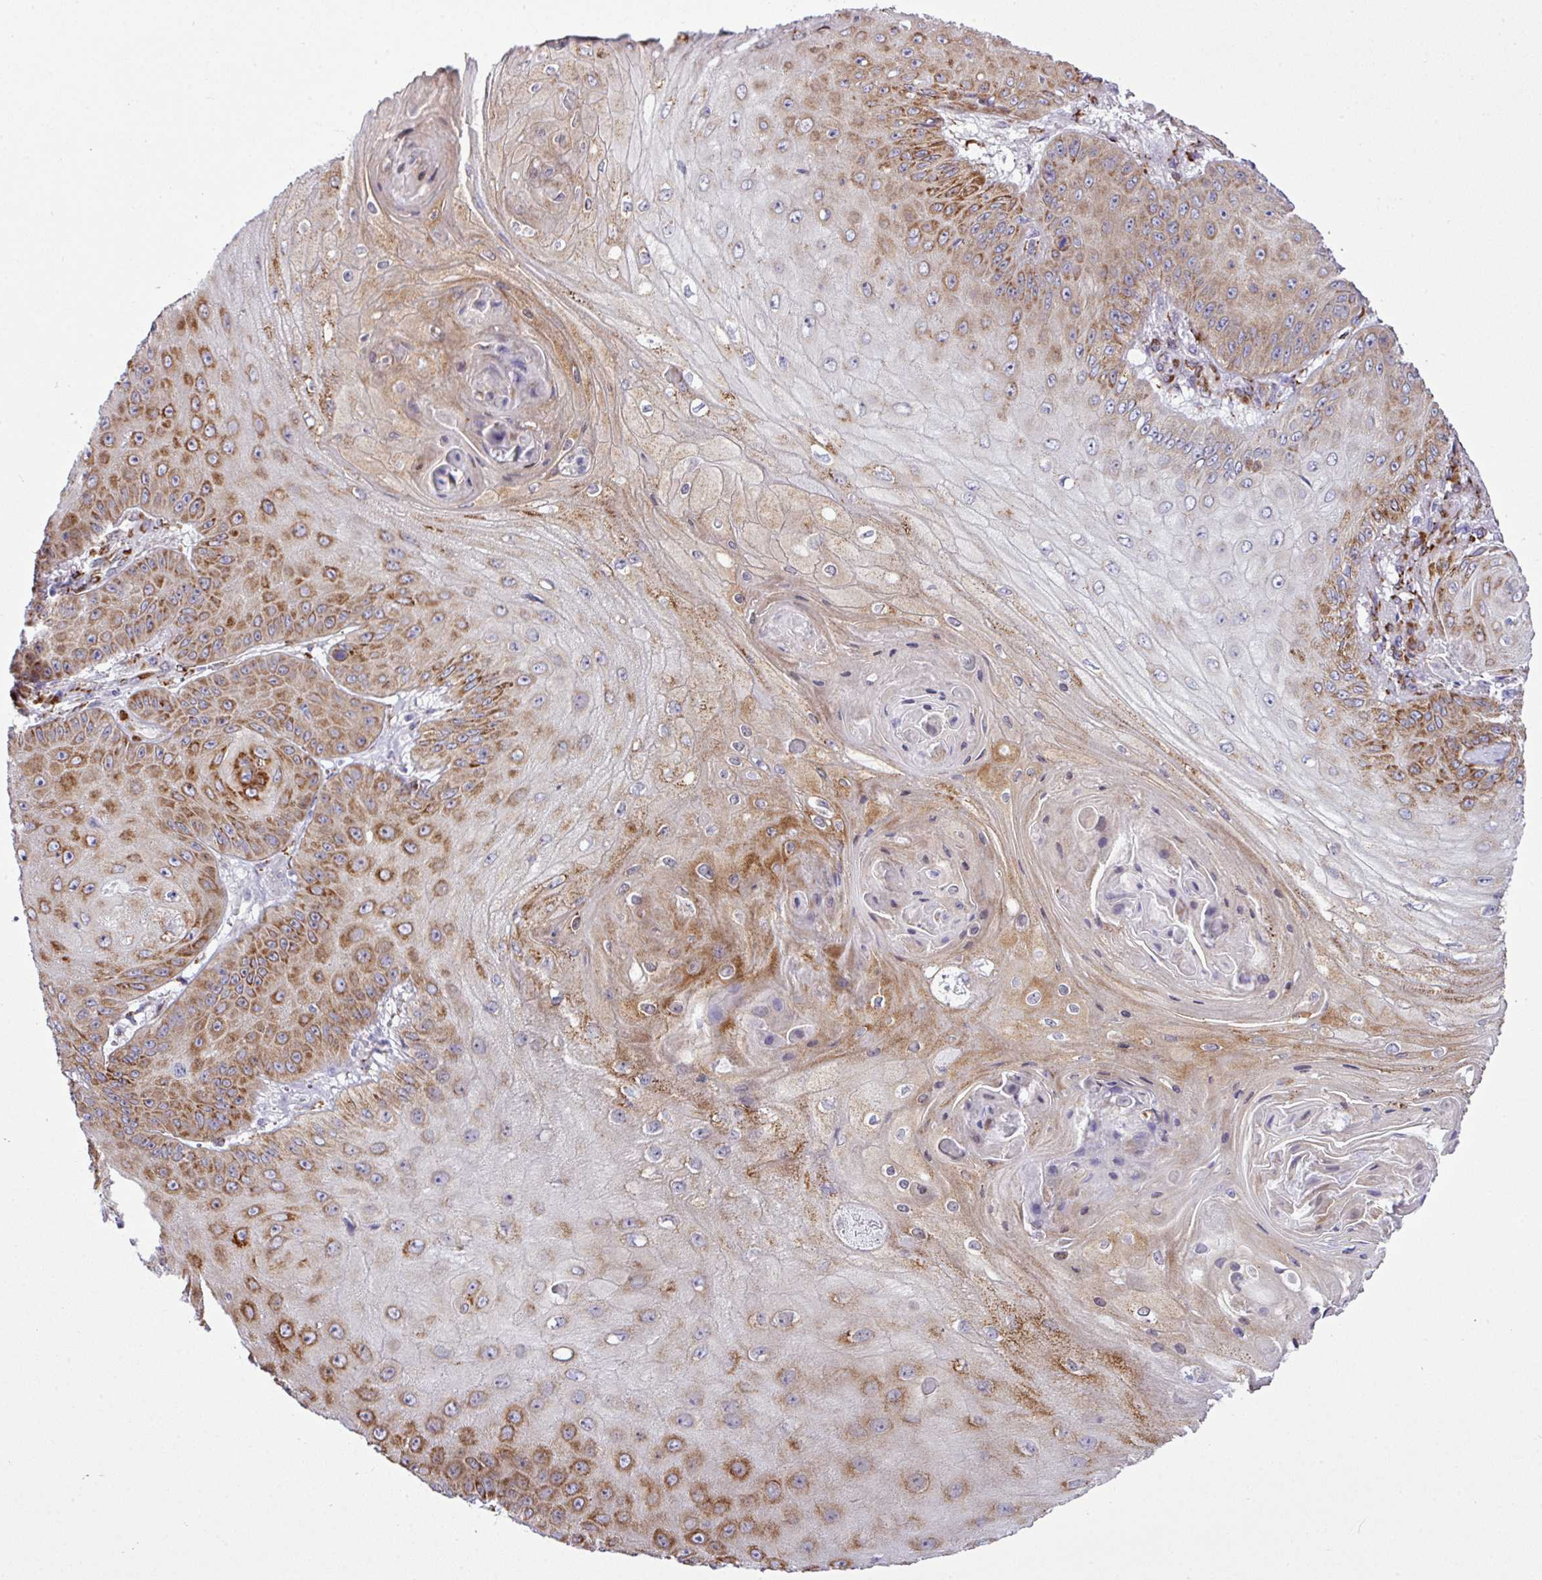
{"staining": {"intensity": "strong", "quantity": "25%-75%", "location": "cytoplasmic/membranous"}, "tissue": "skin cancer", "cell_type": "Tumor cells", "image_type": "cancer", "snomed": [{"axis": "morphology", "description": "Squamous cell carcinoma, NOS"}, {"axis": "topography", "description": "Skin"}], "caption": "Human skin squamous cell carcinoma stained with a protein marker displays strong staining in tumor cells.", "gene": "CFAP97", "patient": {"sex": "male", "age": 70}}